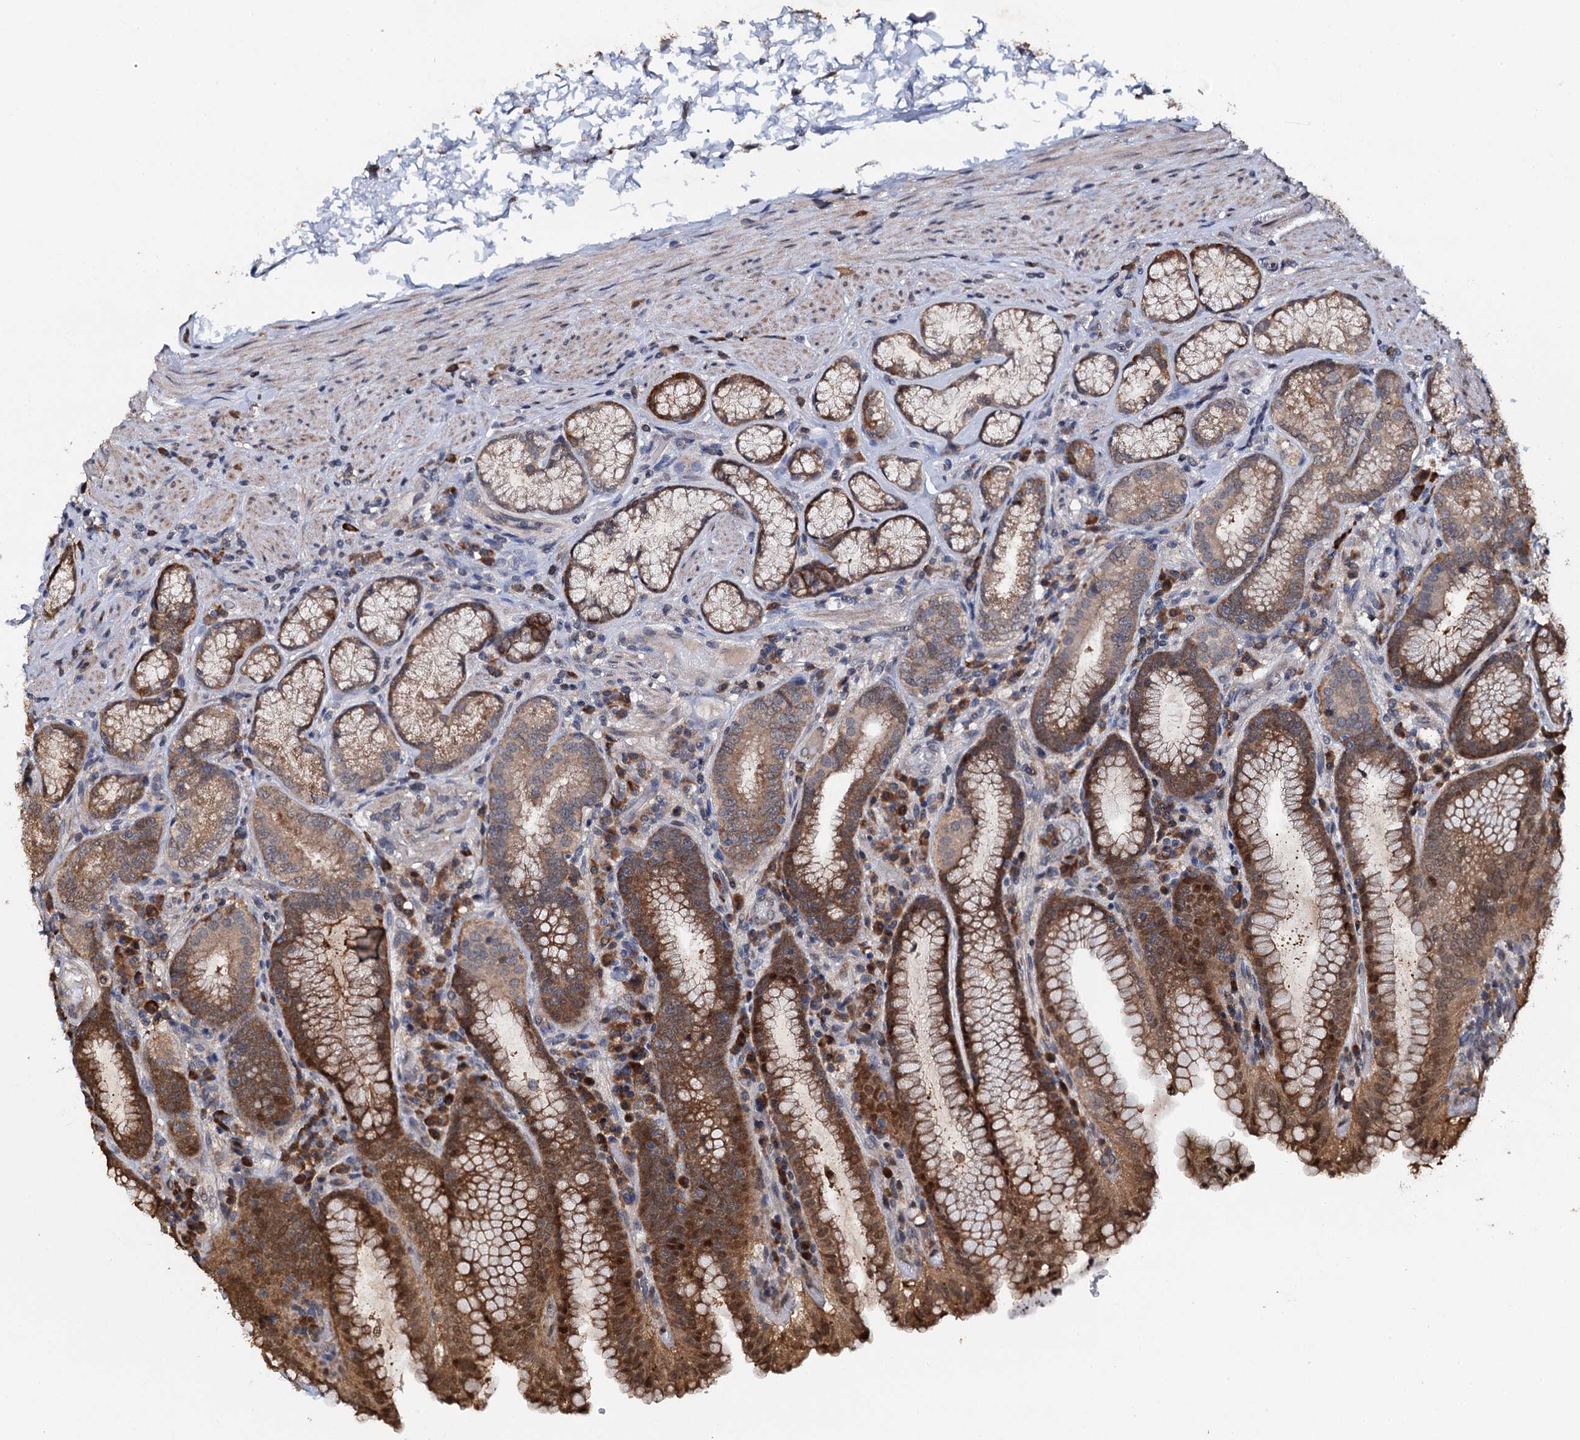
{"staining": {"intensity": "moderate", "quantity": ">75%", "location": "cytoplasmic/membranous"}, "tissue": "stomach", "cell_type": "Glandular cells", "image_type": "normal", "snomed": [{"axis": "morphology", "description": "Normal tissue, NOS"}, {"axis": "topography", "description": "Stomach, upper"}, {"axis": "topography", "description": "Stomach, lower"}], "caption": "A brown stain labels moderate cytoplasmic/membranous positivity of a protein in glandular cells of normal human stomach.", "gene": "SLC46A3", "patient": {"sex": "female", "age": 76}}